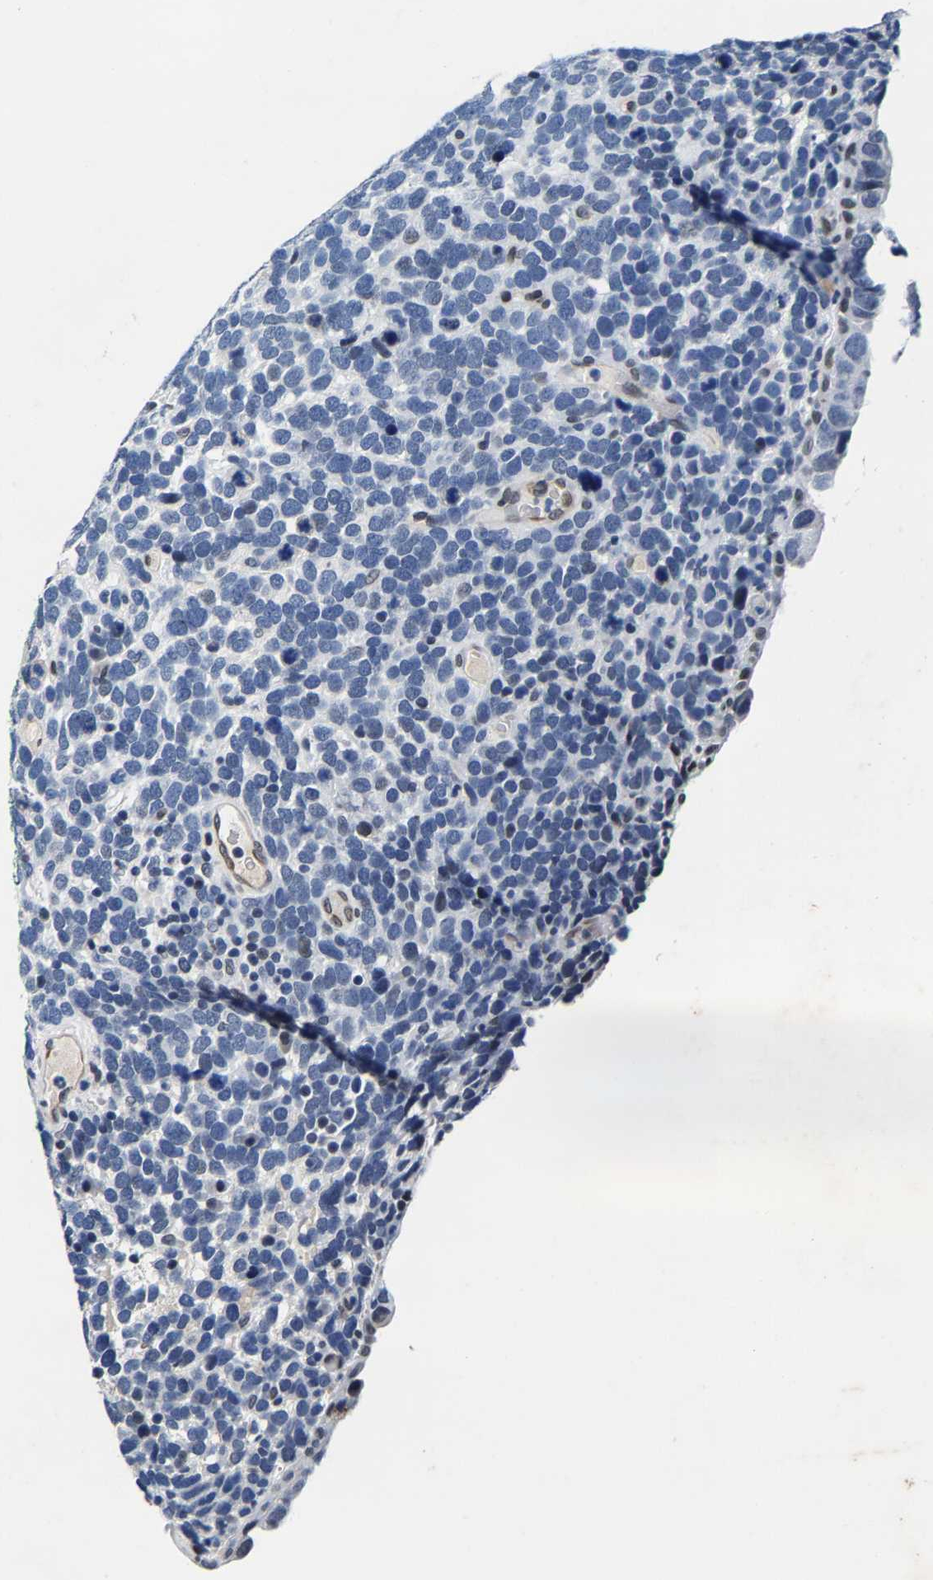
{"staining": {"intensity": "negative", "quantity": "none", "location": "none"}, "tissue": "urothelial cancer", "cell_type": "Tumor cells", "image_type": "cancer", "snomed": [{"axis": "morphology", "description": "Urothelial carcinoma, High grade"}, {"axis": "topography", "description": "Urinary bladder"}], "caption": "This is a image of immunohistochemistry staining of urothelial carcinoma (high-grade), which shows no staining in tumor cells.", "gene": "UBN2", "patient": {"sex": "female", "age": 82}}